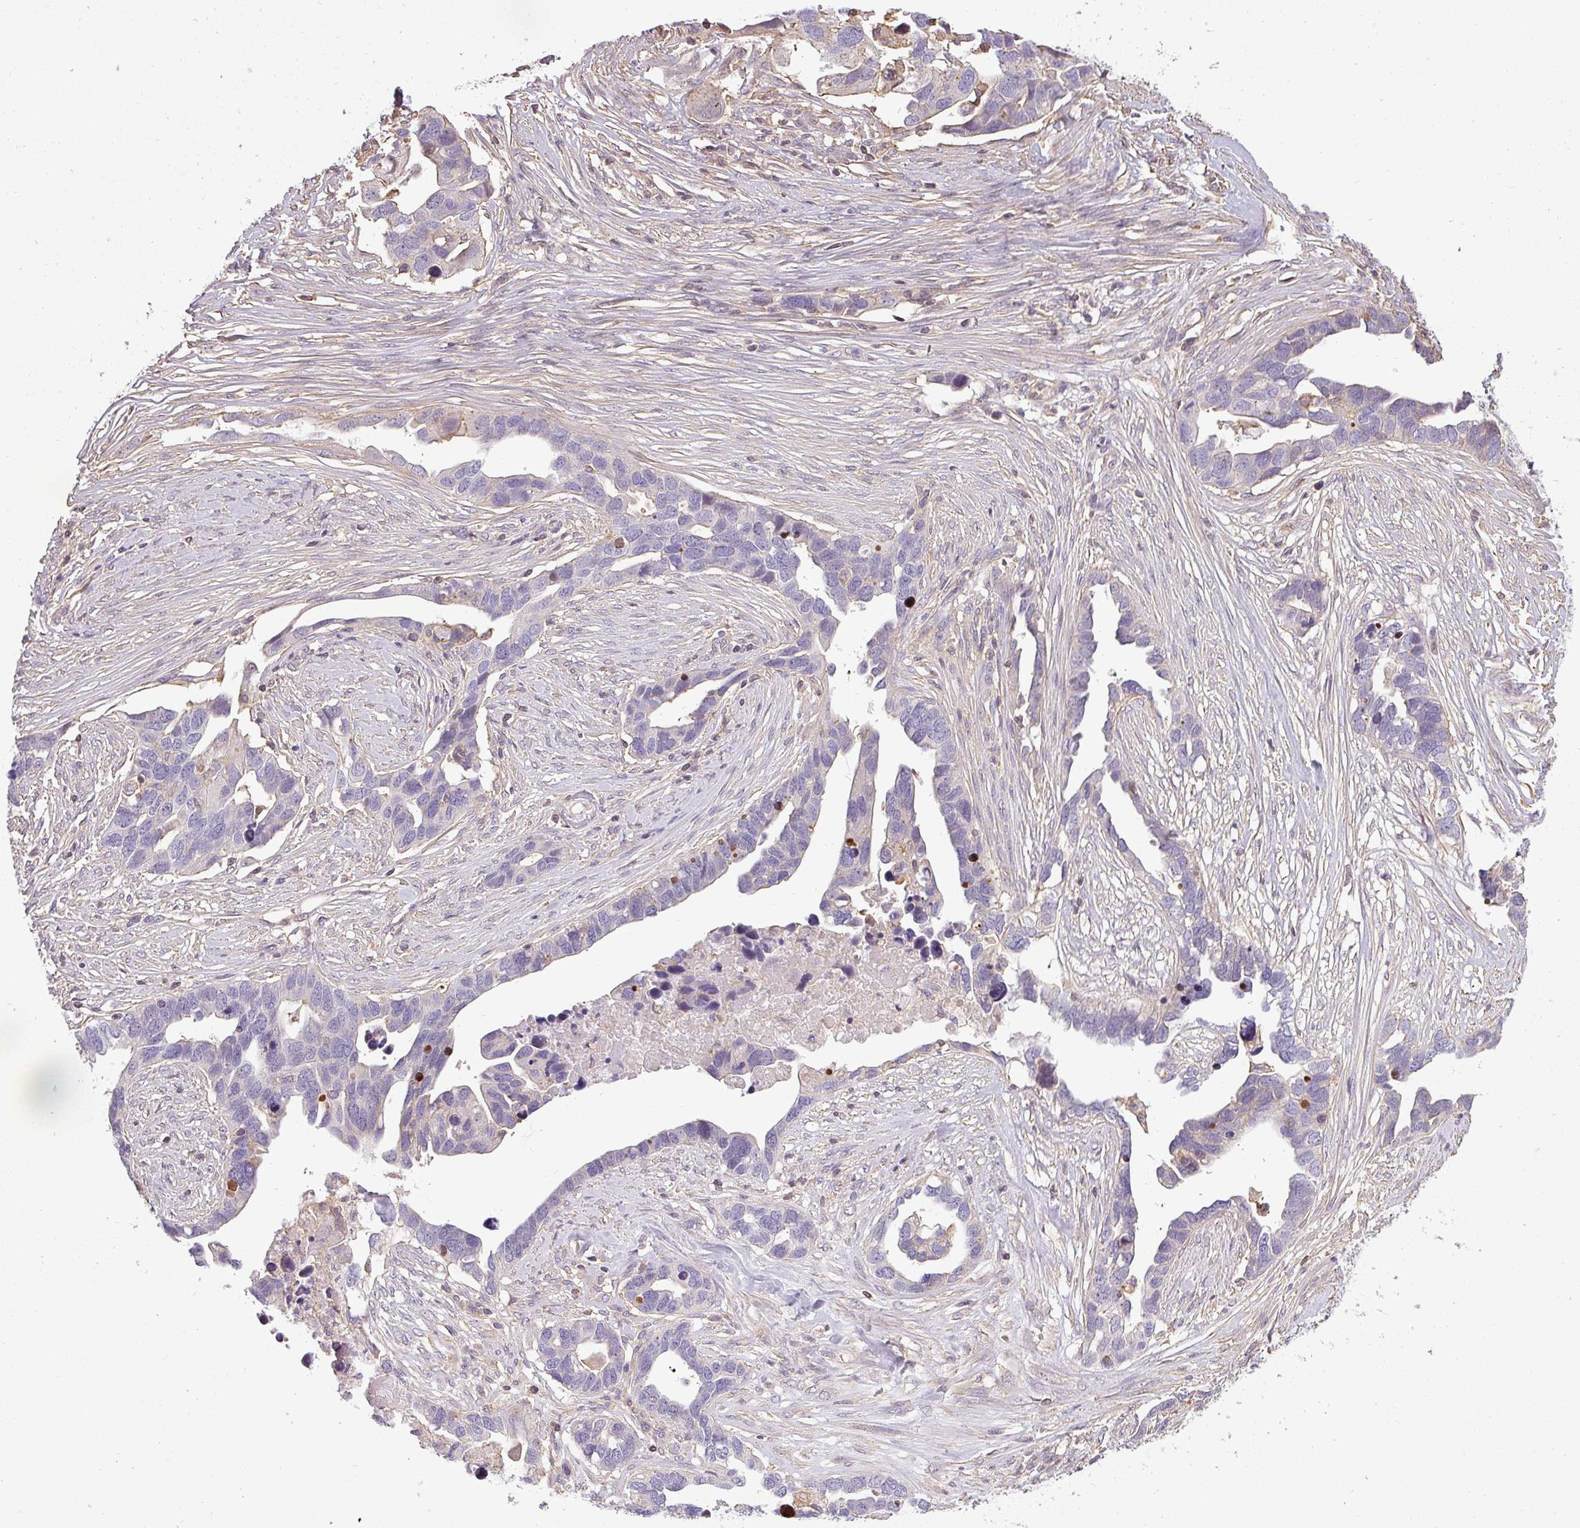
{"staining": {"intensity": "negative", "quantity": "none", "location": "none"}, "tissue": "ovarian cancer", "cell_type": "Tumor cells", "image_type": "cancer", "snomed": [{"axis": "morphology", "description": "Cystadenocarcinoma, serous, NOS"}, {"axis": "topography", "description": "Ovary"}], "caption": "A high-resolution histopathology image shows IHC staining of ovarian cancer (serous cystadenocarcinoma), which reveals no significant expression in tumor cells. Nuclei are stained in blue.", "gene": "ZNF835", "patient": {"sex": "female", "age": 54}}